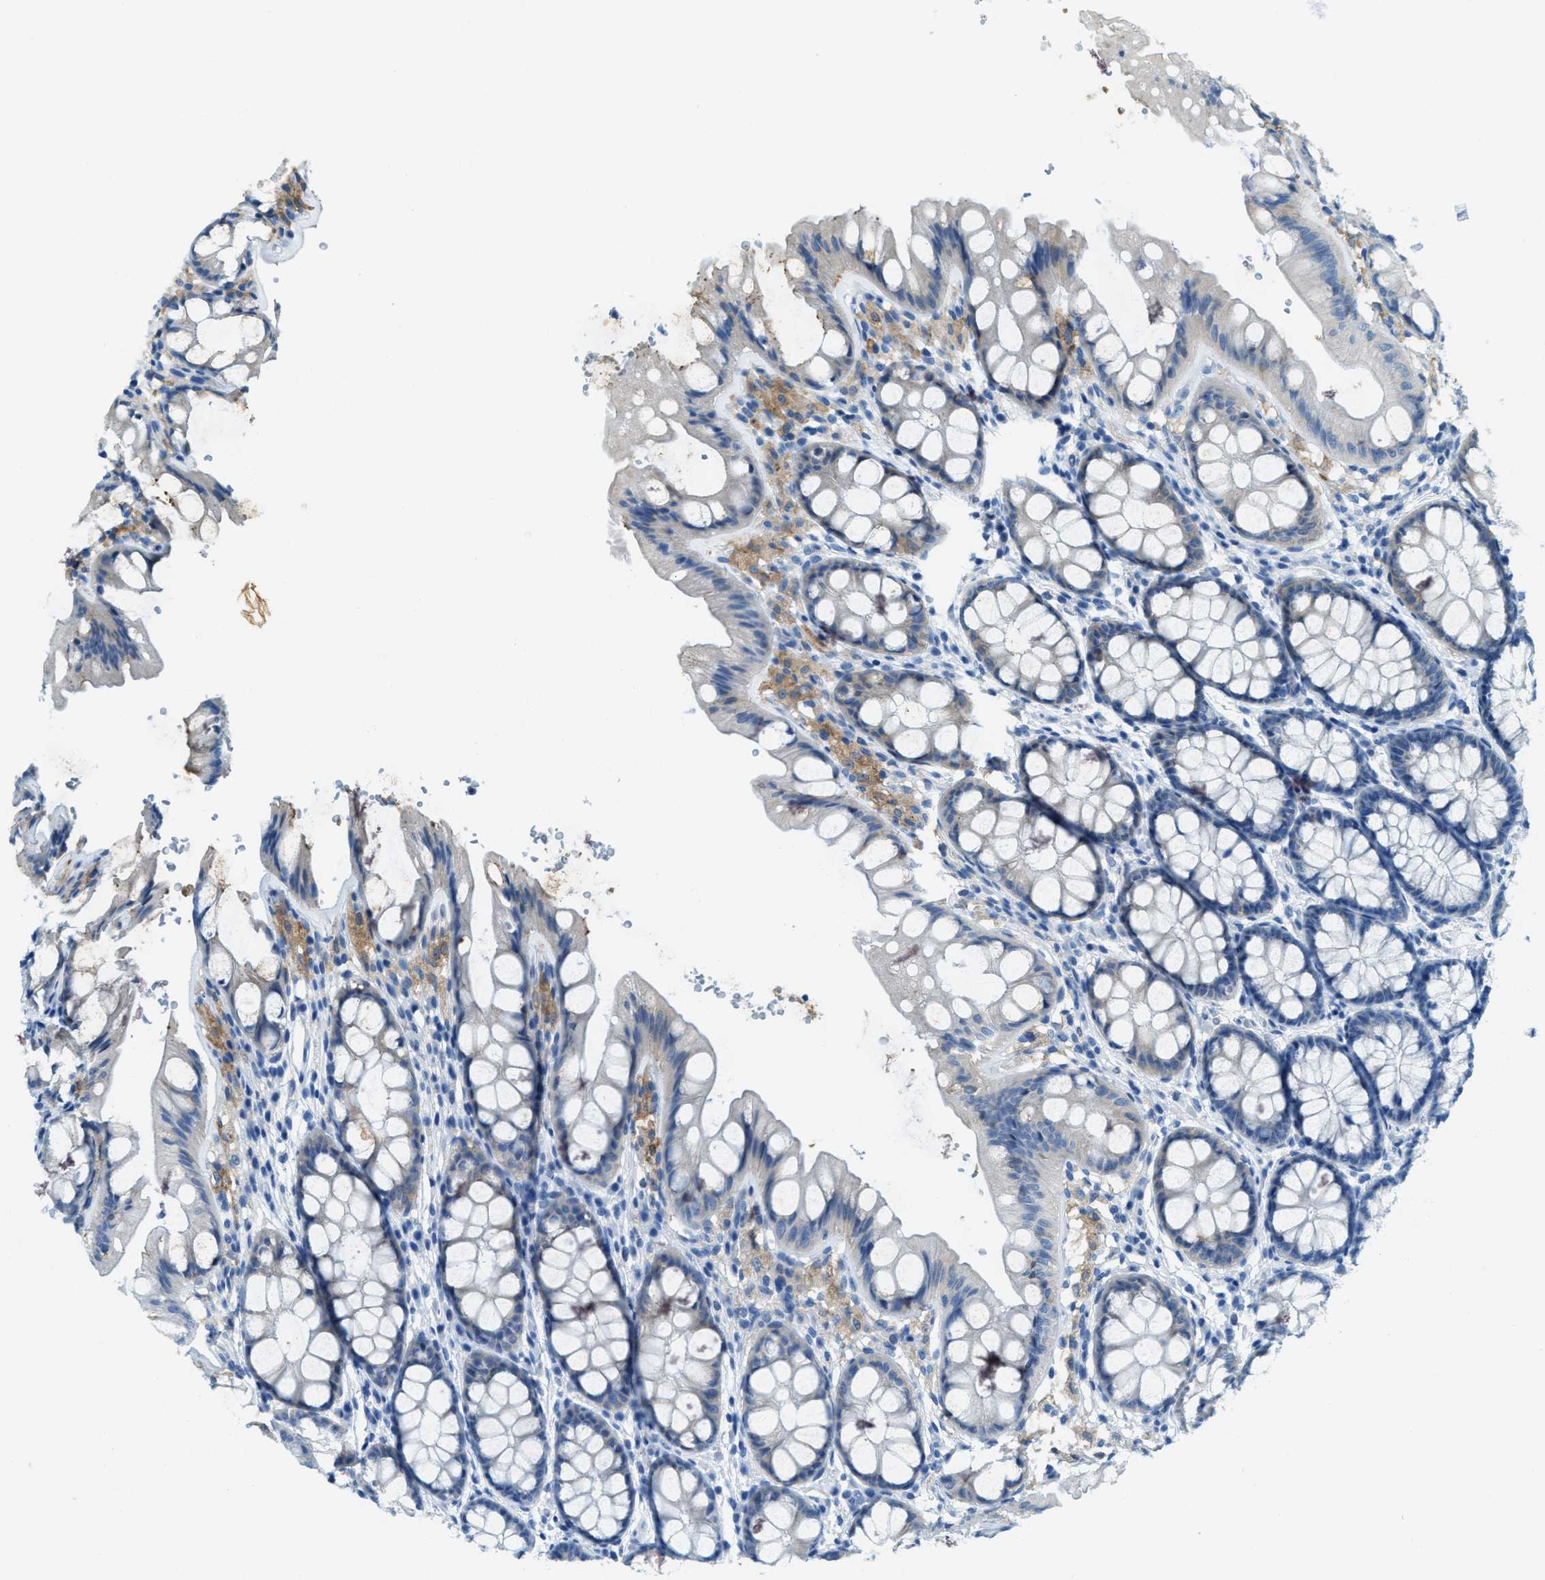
{"staining": {"intensity": "negative", "quantity": "none", "location": "none"}, "tissue": "colon", "cell_type": "Endothelial cells", "image_type": "normal", "snomed": [{"axis": "morphology", "description": "Normal tissue, NOS"}, {"axis": "topography", "description": "Colon"}], "caption": "Immunohistochemical staining of benign human colon demonstrates no significant expression in endothelial cells. (Immunohistochemistry, brightfield microscopy, high magnification).", "gene": "MATCAP2", "patient": {"sex": "male", "age": 47}}